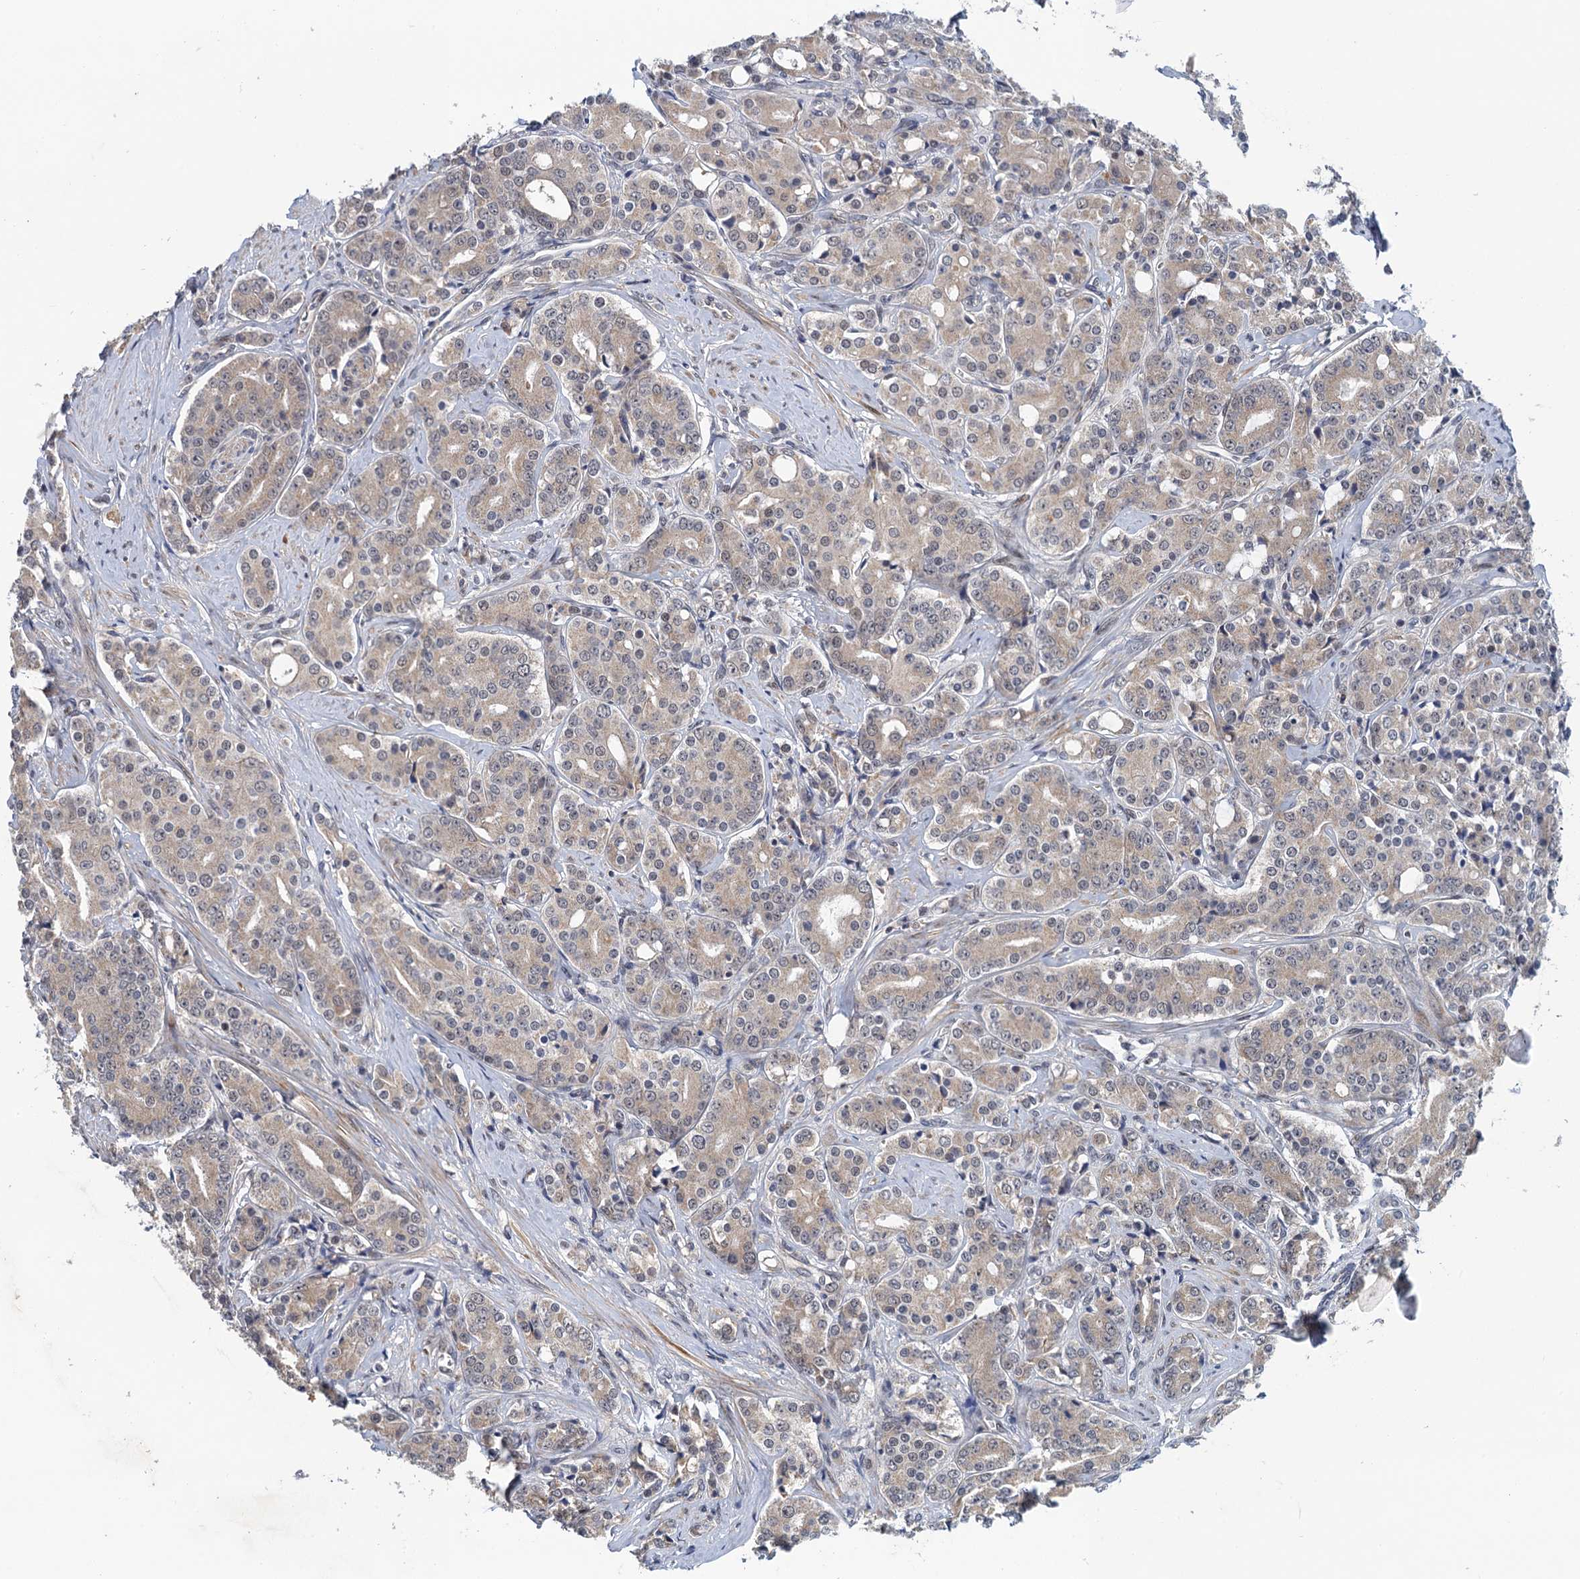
{"staining": {"intensity": "weak", "quantity": "<25%", "location": "cytoplasmic/membranous"}, "tissue": "prostate cancer", "cell_type": "Tumor cells", "image_type": "cancer", "snomed": [{"axis": "morphology", "description": "Adenocarcinoma, High grade"}, {"axis": "topography", "description": "Prostate"}], "caption": "DAB immunohistochemical staining of prostate high-grade adenocarcinoma shows no significant positivity in tumor cells. (Immunohistochemistry (ihc), brightfield microscopy, high magnification).", "gene": "MDM1", "patient": {"sex": "male", "age": 62}}